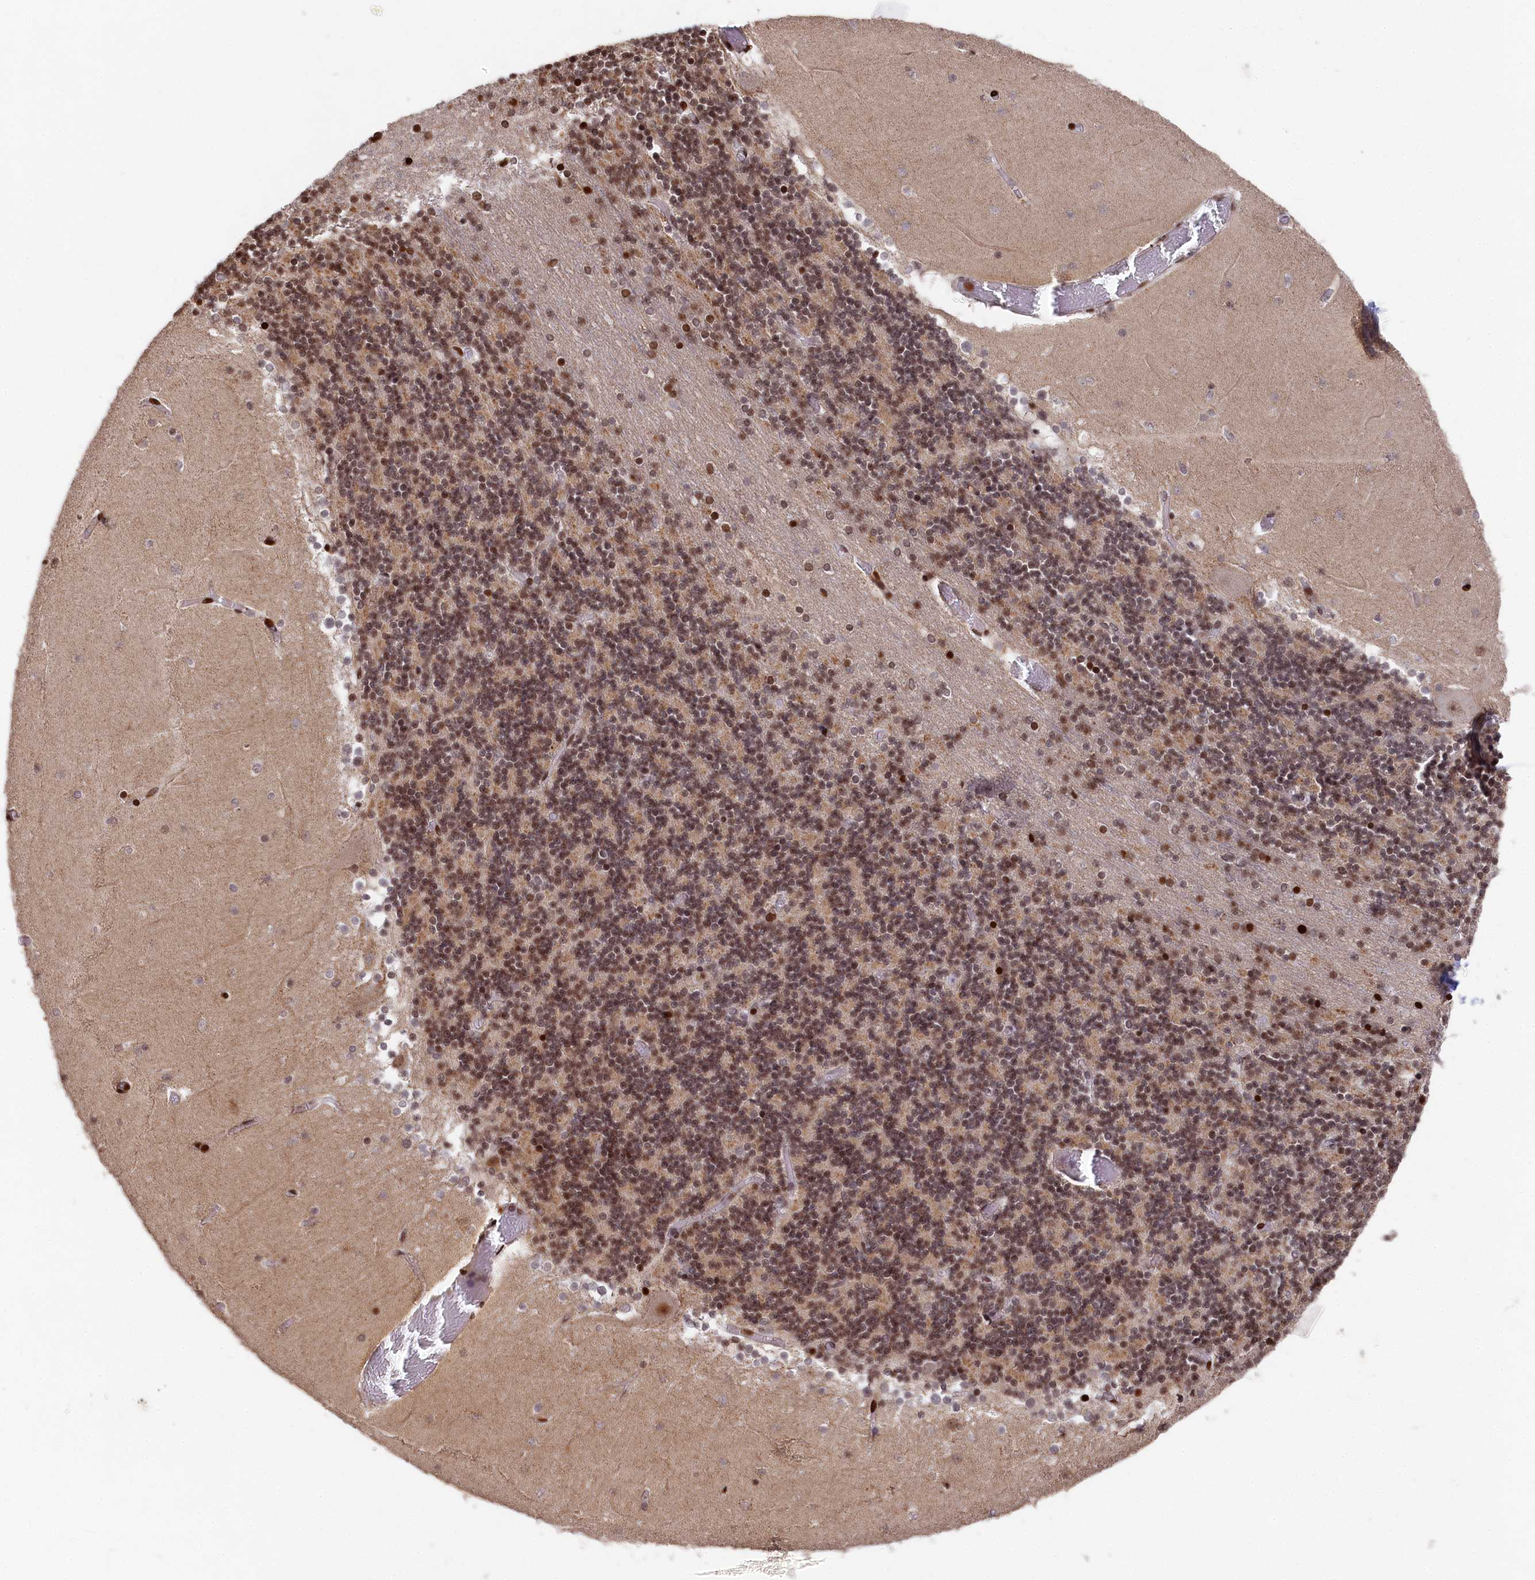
{"staining": {"intensity": "moderate", "quantity": ">75%", "location": "nuclear"}, "tissue": "cerebellum", "cell_type": "Cells in granular layer", "image_type": "normal", "snomed": [{"axis": "morphology", "description": "Normal tissue, NOS"}, {"axis": "topography", "description": "Cerebellum"}], "caption": "IHC photomicrograph of benign cerebellum stained for a protein (brown), which exhibits medium levels of moderate nuclear positivity in about >75% of cells in granular layer.", "gene": "MCF2L2", "patient": {"sex": "female", "age": 28}}